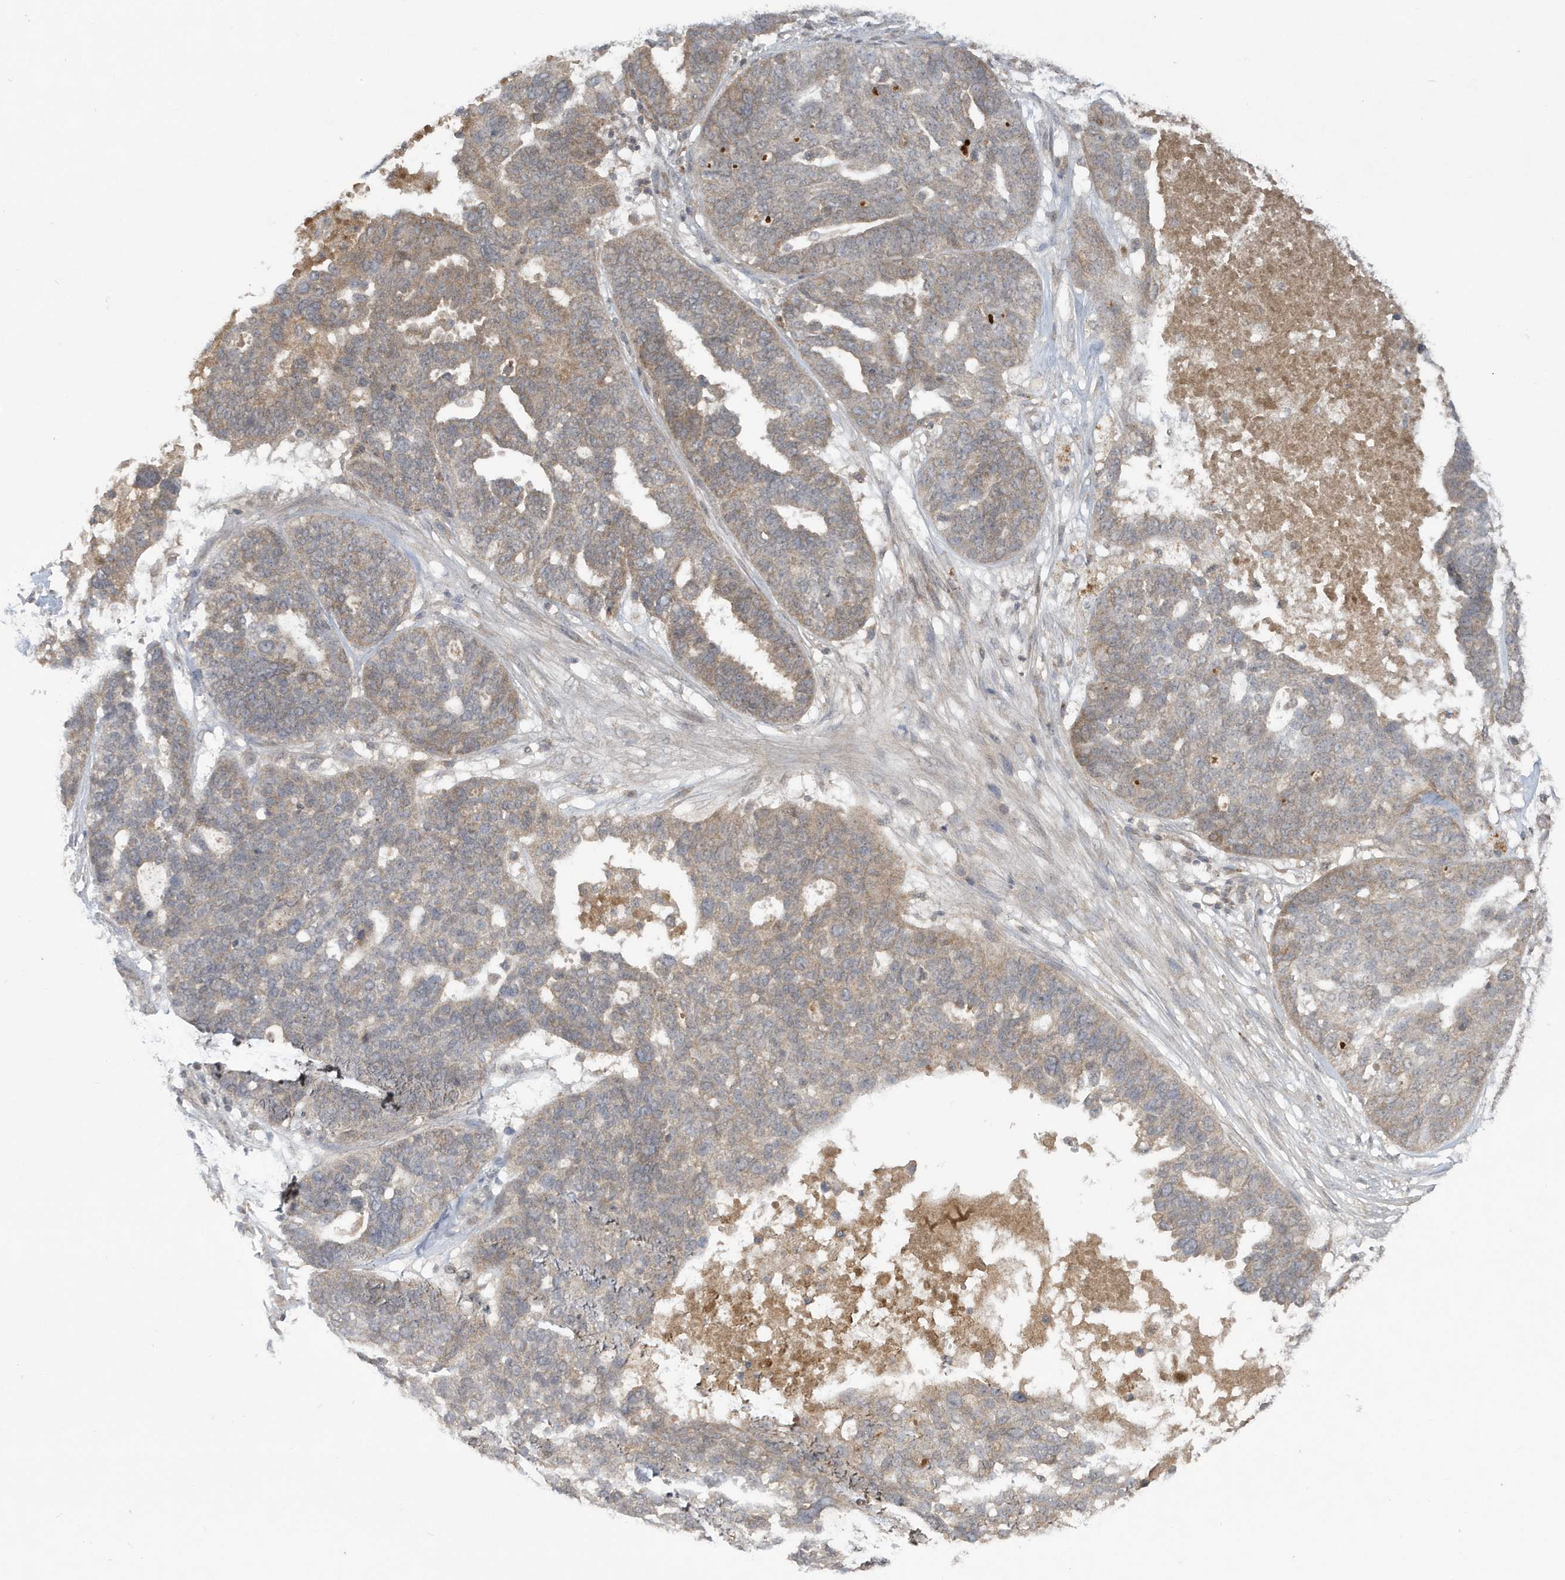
{"staining": {"intensity": "weak", "quantity": "25%-75%", "location": "cytoplasmic/membranous"}, "tissue": "ovarian cancer", "cell_type": "Tumor cells", "image_type": "cancer", "snomed": [{"axis": "morphology", "description": "Cystadenocarcinoma, serous, NOS"}, {"axis": "topography", "description": "Ovary"}], "caption": "A brown stain labels weak cytoplasmic/membranous positivity of a protein in serous cystadenocarcinoma (ovarian) tumor cells. Using DAB (3,3'-diaminobenzidine) (brown) and hematoxylin (blue) stains, captured at high magnification using brightfield microscopy.", "gene": "C1RL", "patient": {"sex": "female", "age": 59}}